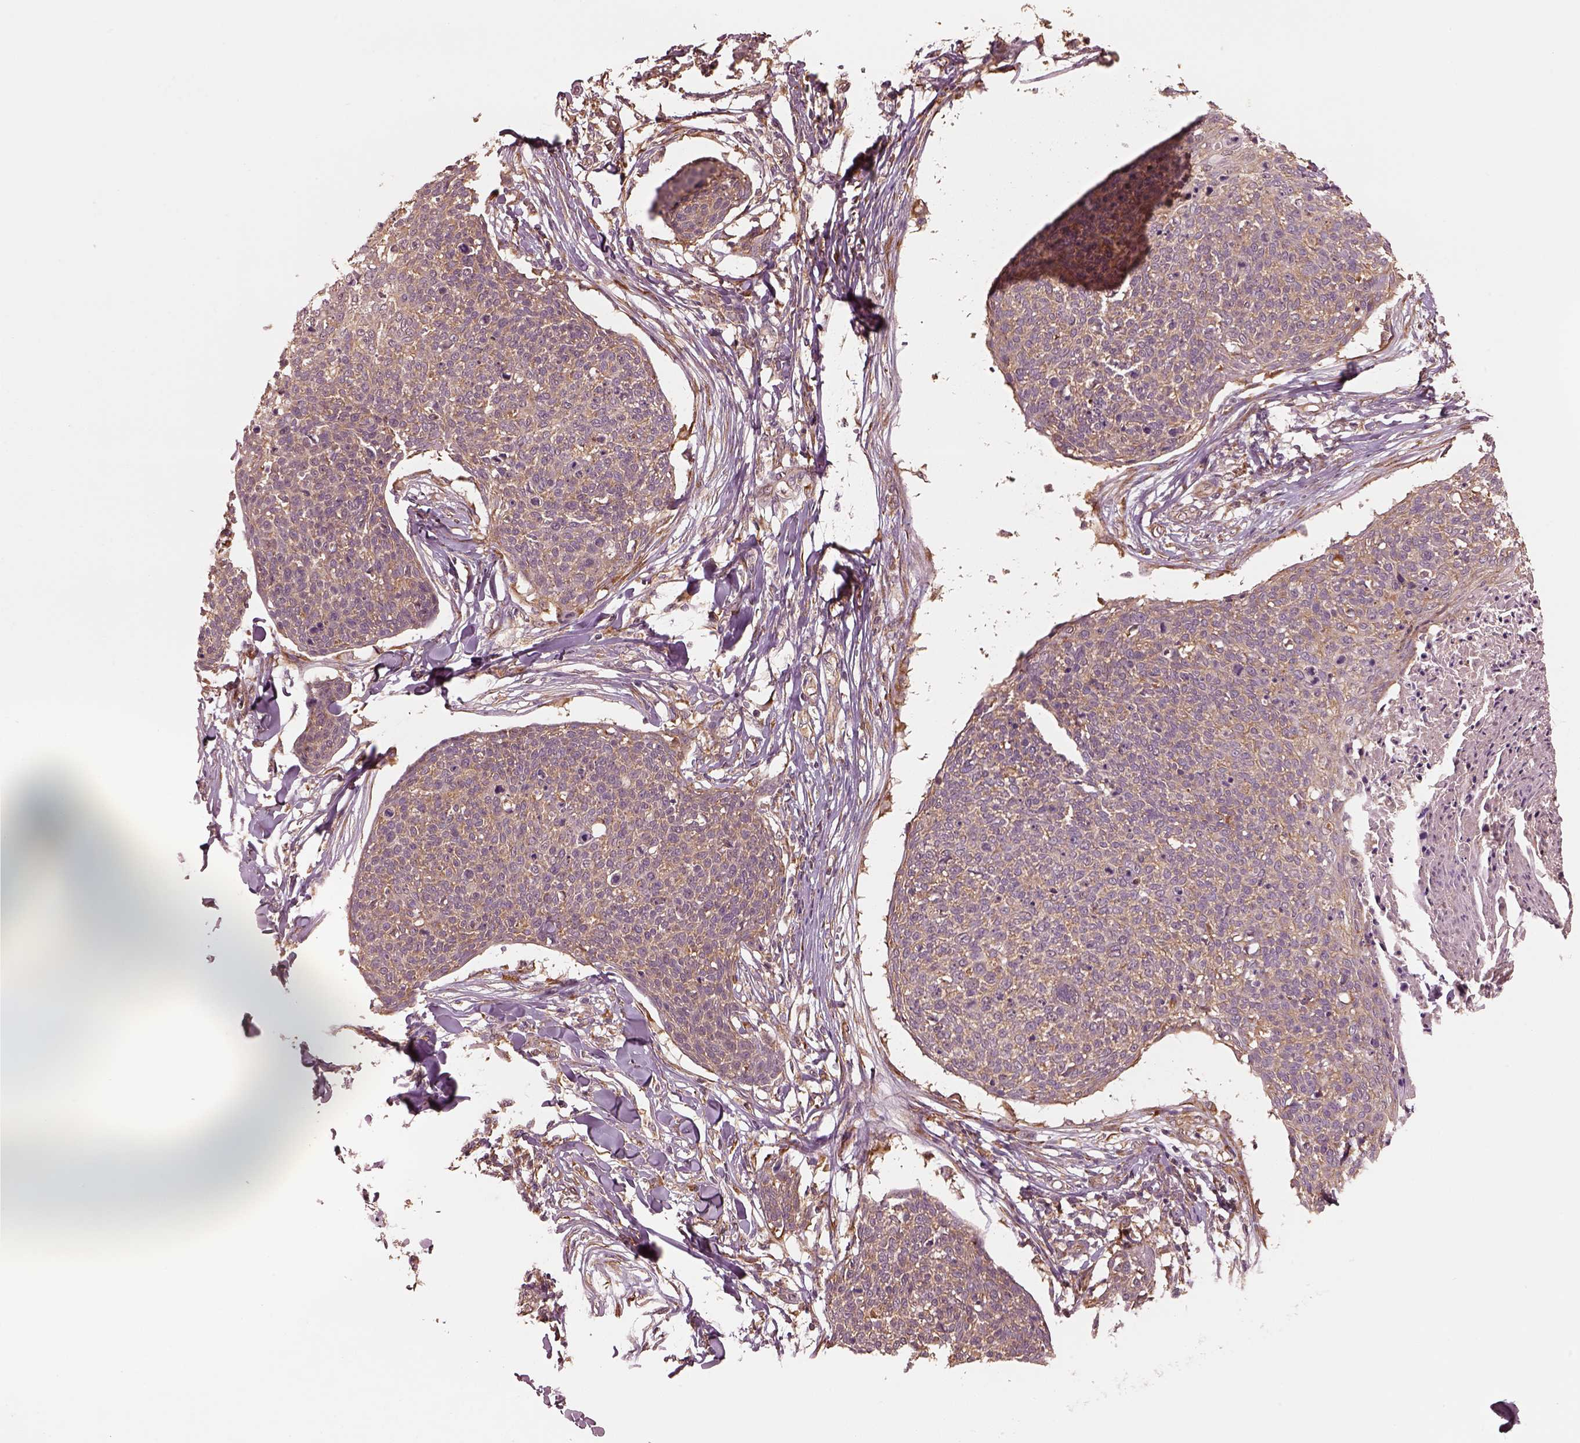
{"staining": {"intensity": "weak", "quantity": ">75%", "location": "cytoplasmic/membranous"}, "tissue": "skin cancer", "cell_type": "Tumor cells", "image_type": "cancer", "snomed": [{"axis": "morphology", "description": "Squamous cell carcinoma, NOS"}, {"axis": "topography", "description": "Skin"}, {"axis": "topography", "description": "Vulva"}], "caption": "This is an image of immunohistochemistry (IHC) staining of skin squamous cell carcinoma, which shows weak expression in the cytoplasmic/membranous of tumor cells.", "gene": "RPS5", "patient": {"sex": "female", "age": 75}}